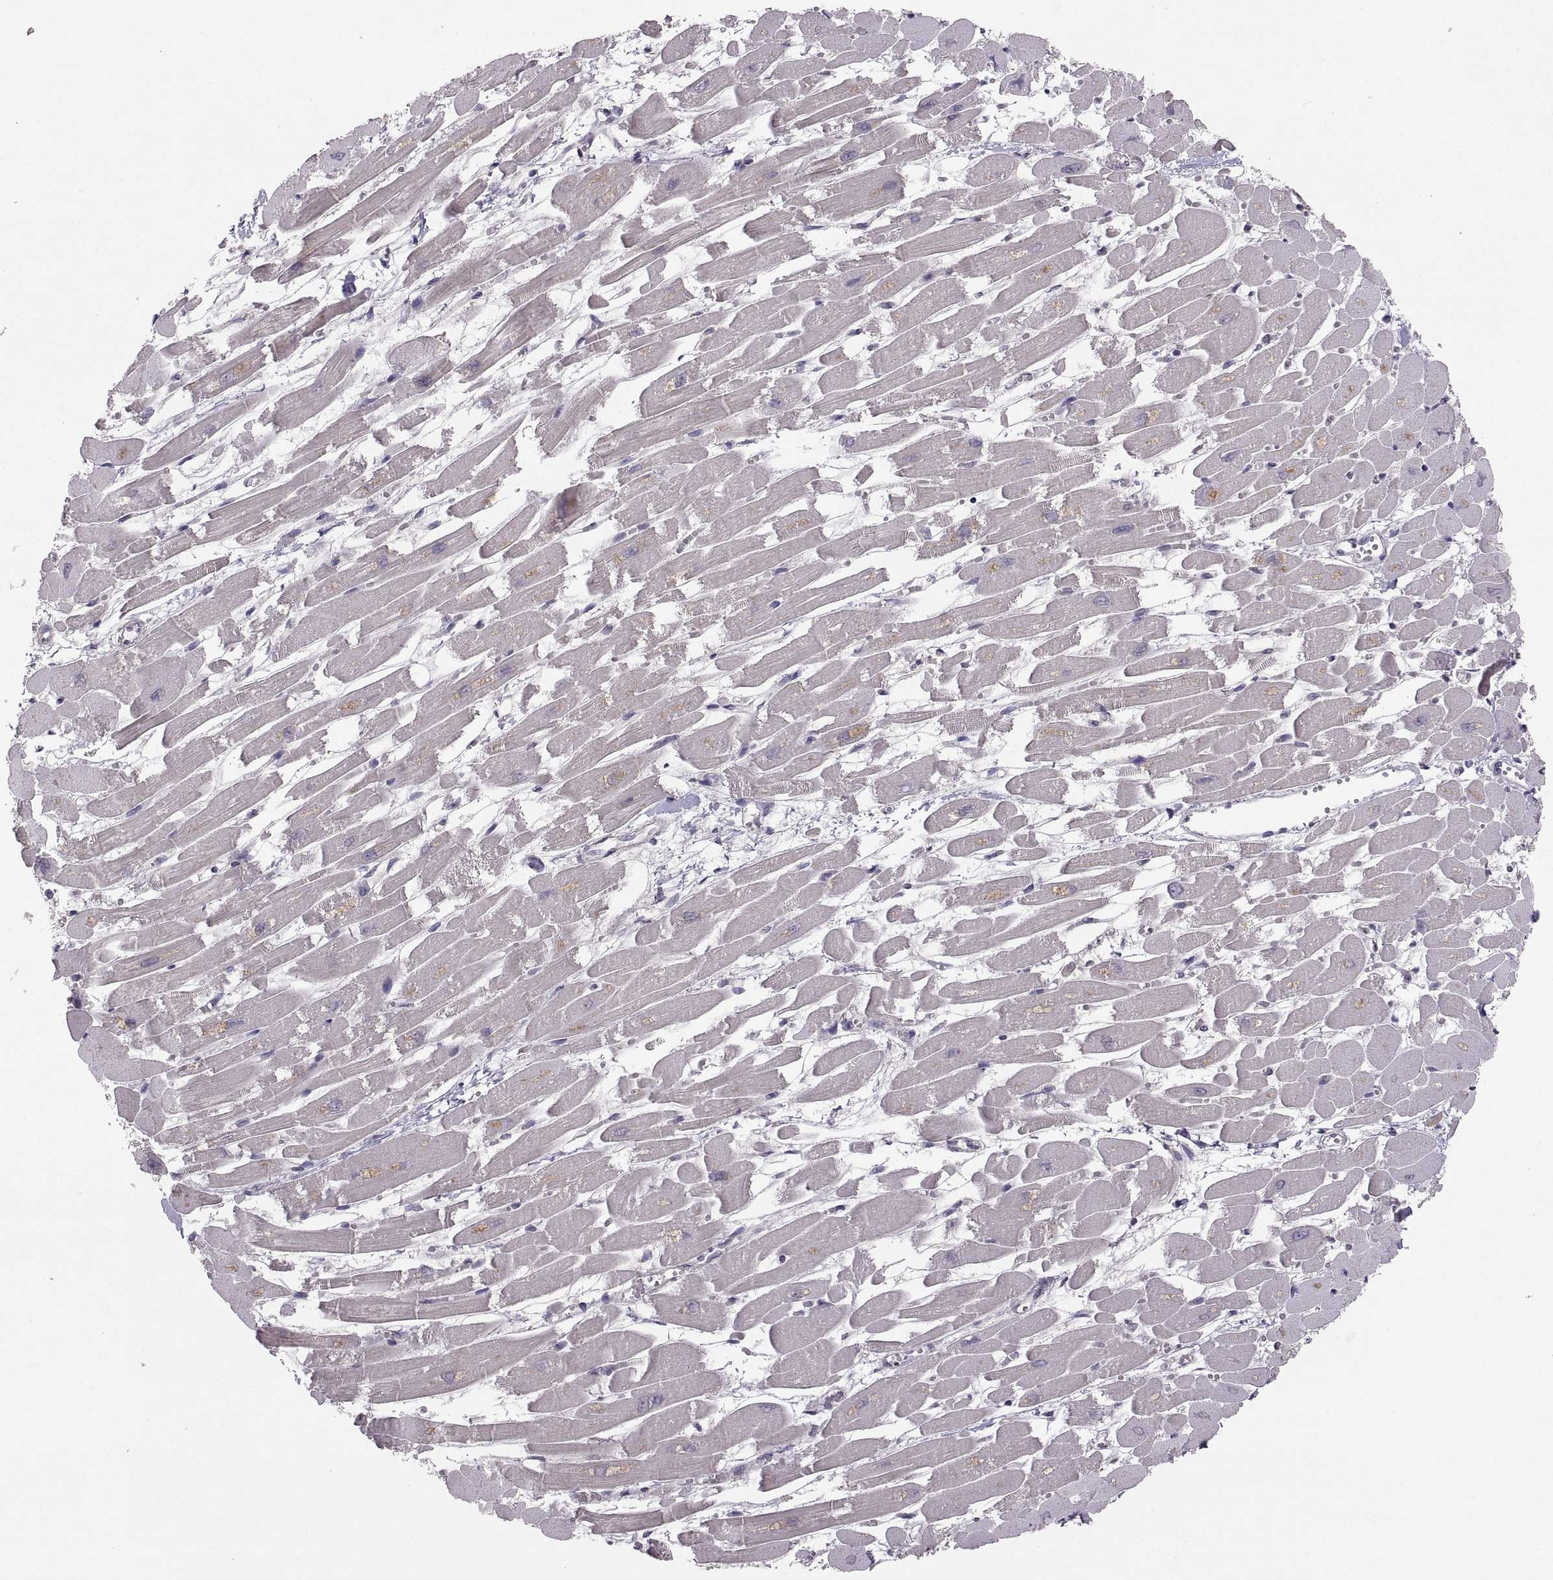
{"staining": {"intensity": "negative", "quantity": "none", "location": "none"}, "tissue": "heart muscle", "cell_type": "Cardiomyocytes", "image_type": "normal", "snomed": [{"axis": "morphology", "description": "Normal tissue, NOS"}, {"axis": "topography", "description": "Heart"}], "caption": "IHC histopathology image of normal heart muscle: heart muscle stained with DAB demonstrates no significant protein positivity in cardiomyocytes.", "gene": "HMGCR", "patient": {"sex": "female", "age": 52}}